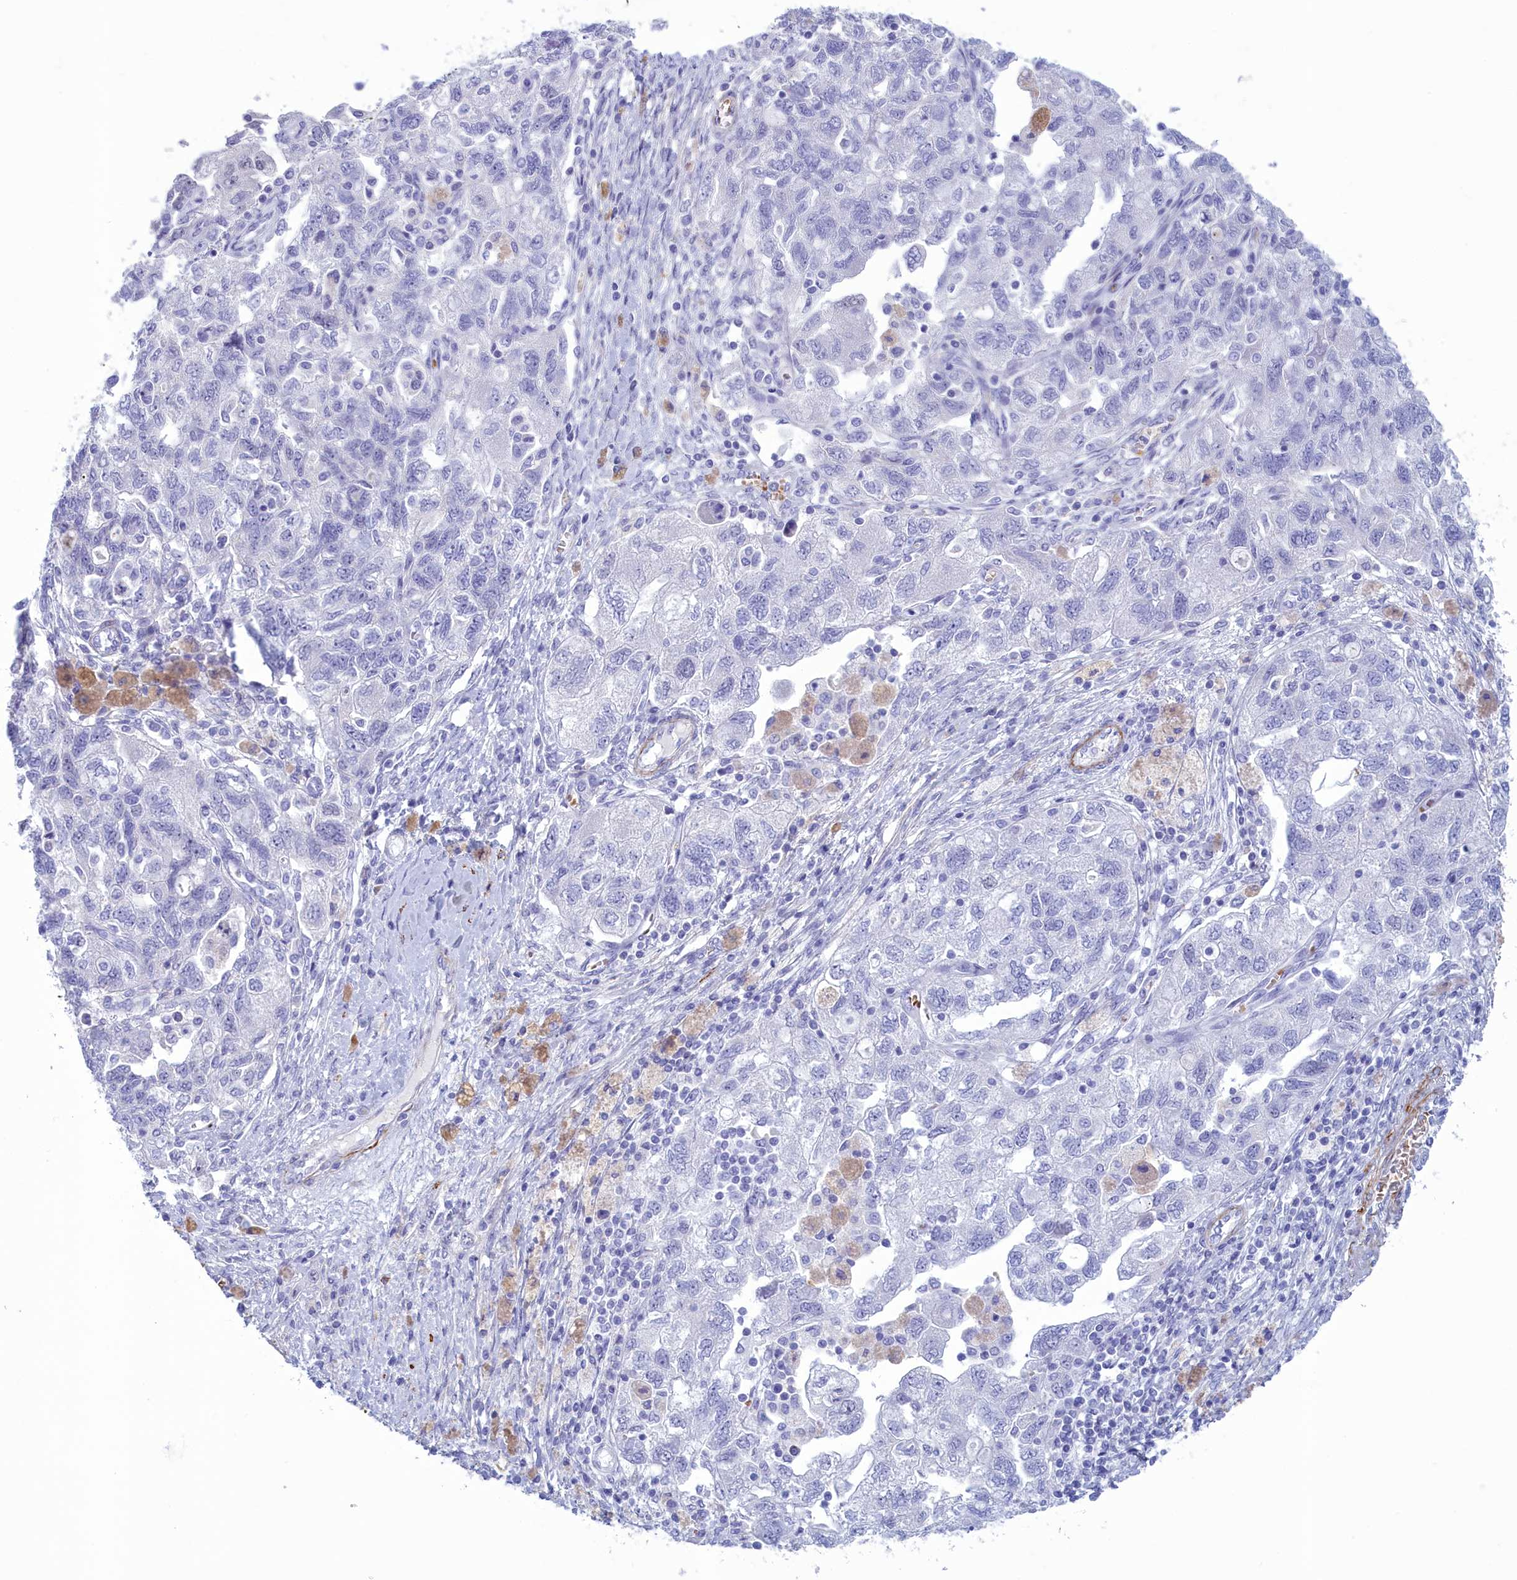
{"staining": {"intensity": "negative", "quantity": "none", "location": "none"}, "tissue": "ovarian cancer", "cell_type": "Tumor cells", "image_type": "cancer", "snomed": [{"axis": "morphology", "description": "Carcinoma, NOS"}, {"axis": "morphology", "description": "Cystadenocarcinoma, serous, NOS"}, {"axis": "topography", "description": "Ovary"}], "caption": "A micrograph of serous cystadenocarcinoma (ovarian) stained for a protein displays no brown staining in tumor cells.", "gene": "GAPDHS", "patient": {"sex": "female", "age": 69}}